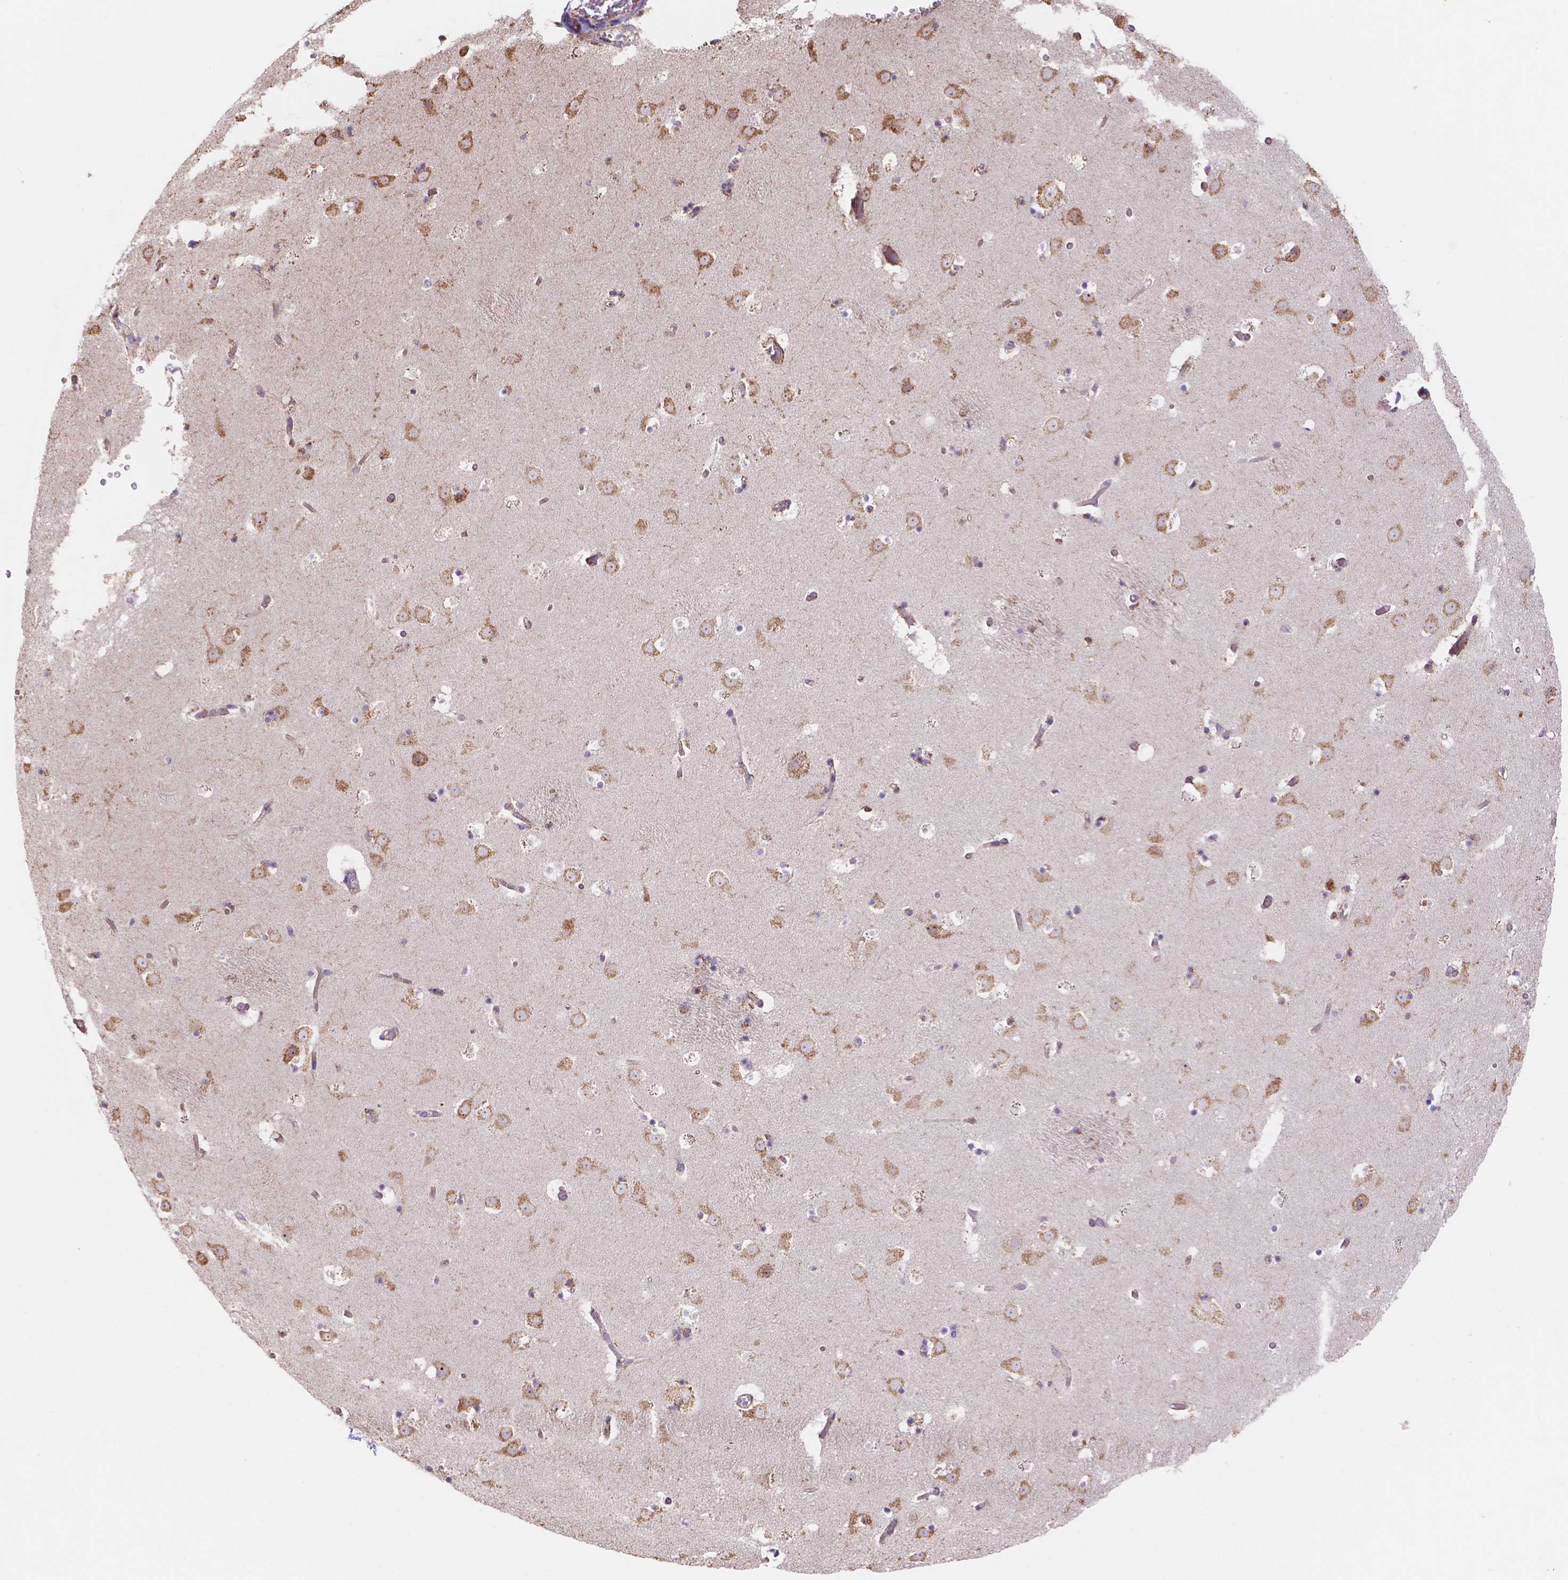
{"staining": {"intensity": "moderate", "quantity": "<25%", "location": "cytoplasmic/membranous"}, "tissue": "caudate", "cell_type": "Glial cells", "image_type": "normal", "snomed": [{"axis": "morphology", "description": "Normal tissue, NOS"}, {"axis": "topography", "description": "Lateral ventricle wall"}], "caption": "A high-resolution photomicrograph shows IHC staining of normal caudate, which demonstrates moderate cytoplasmic/membranous expression in approximately <25% of glial cells.", "gene": "IPO11", "patient": {"sex": "female", "age": 42}}